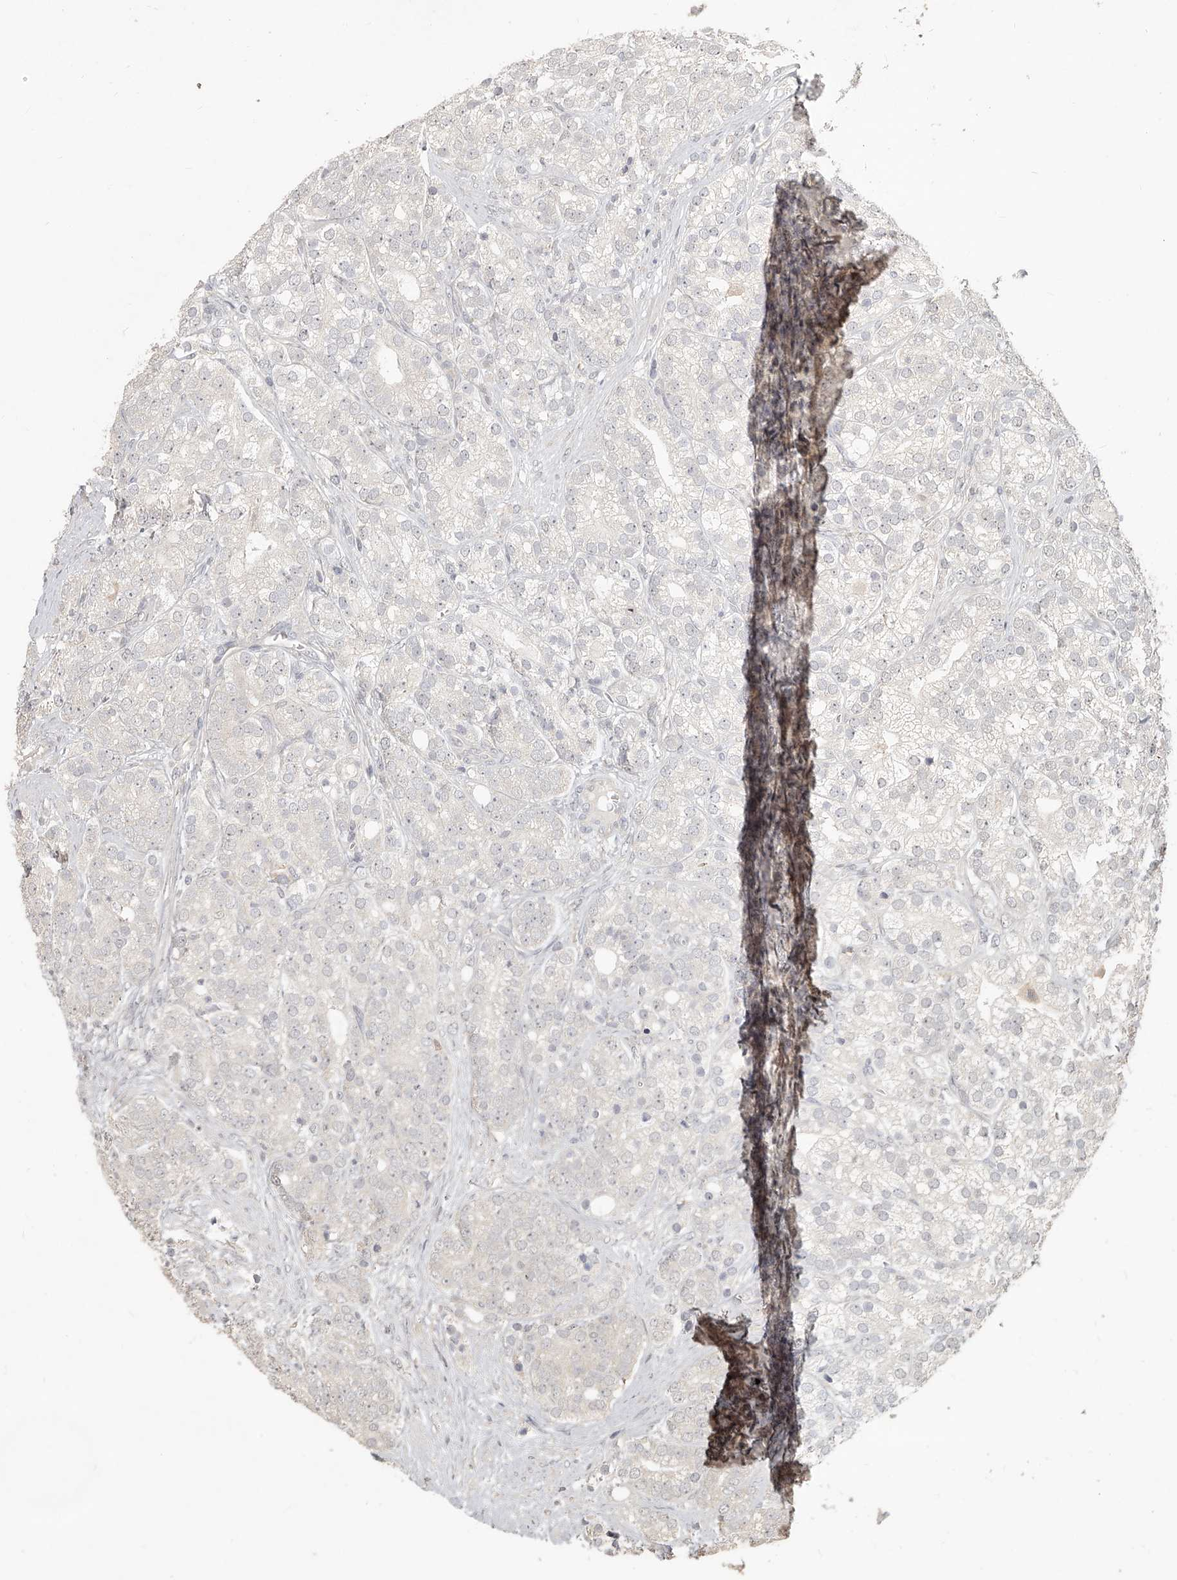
{"staining": {"intensity": "negative", "quantity": "none", "location": "none"}, "tissue": "prostate cancer", "cell_type": "Tumor cells", "image_type": "cancer", "snomed": [{"axis": "morphology", "description": "Adenocarcinoma, High grade"}, {"axis": "topography", "description": "Prostate"}], "caption": "A micrograph of human prostate adenocarcinoma (high-grade) is negative for staining in tumor cells. (Brightfield microscopy of DAB (3,3'-diaminobenzidine) immunohistochemistry (IHC) at high magnification).", "gene": "SLC37A1", "patient": {"sex": "male", "age": 57}}